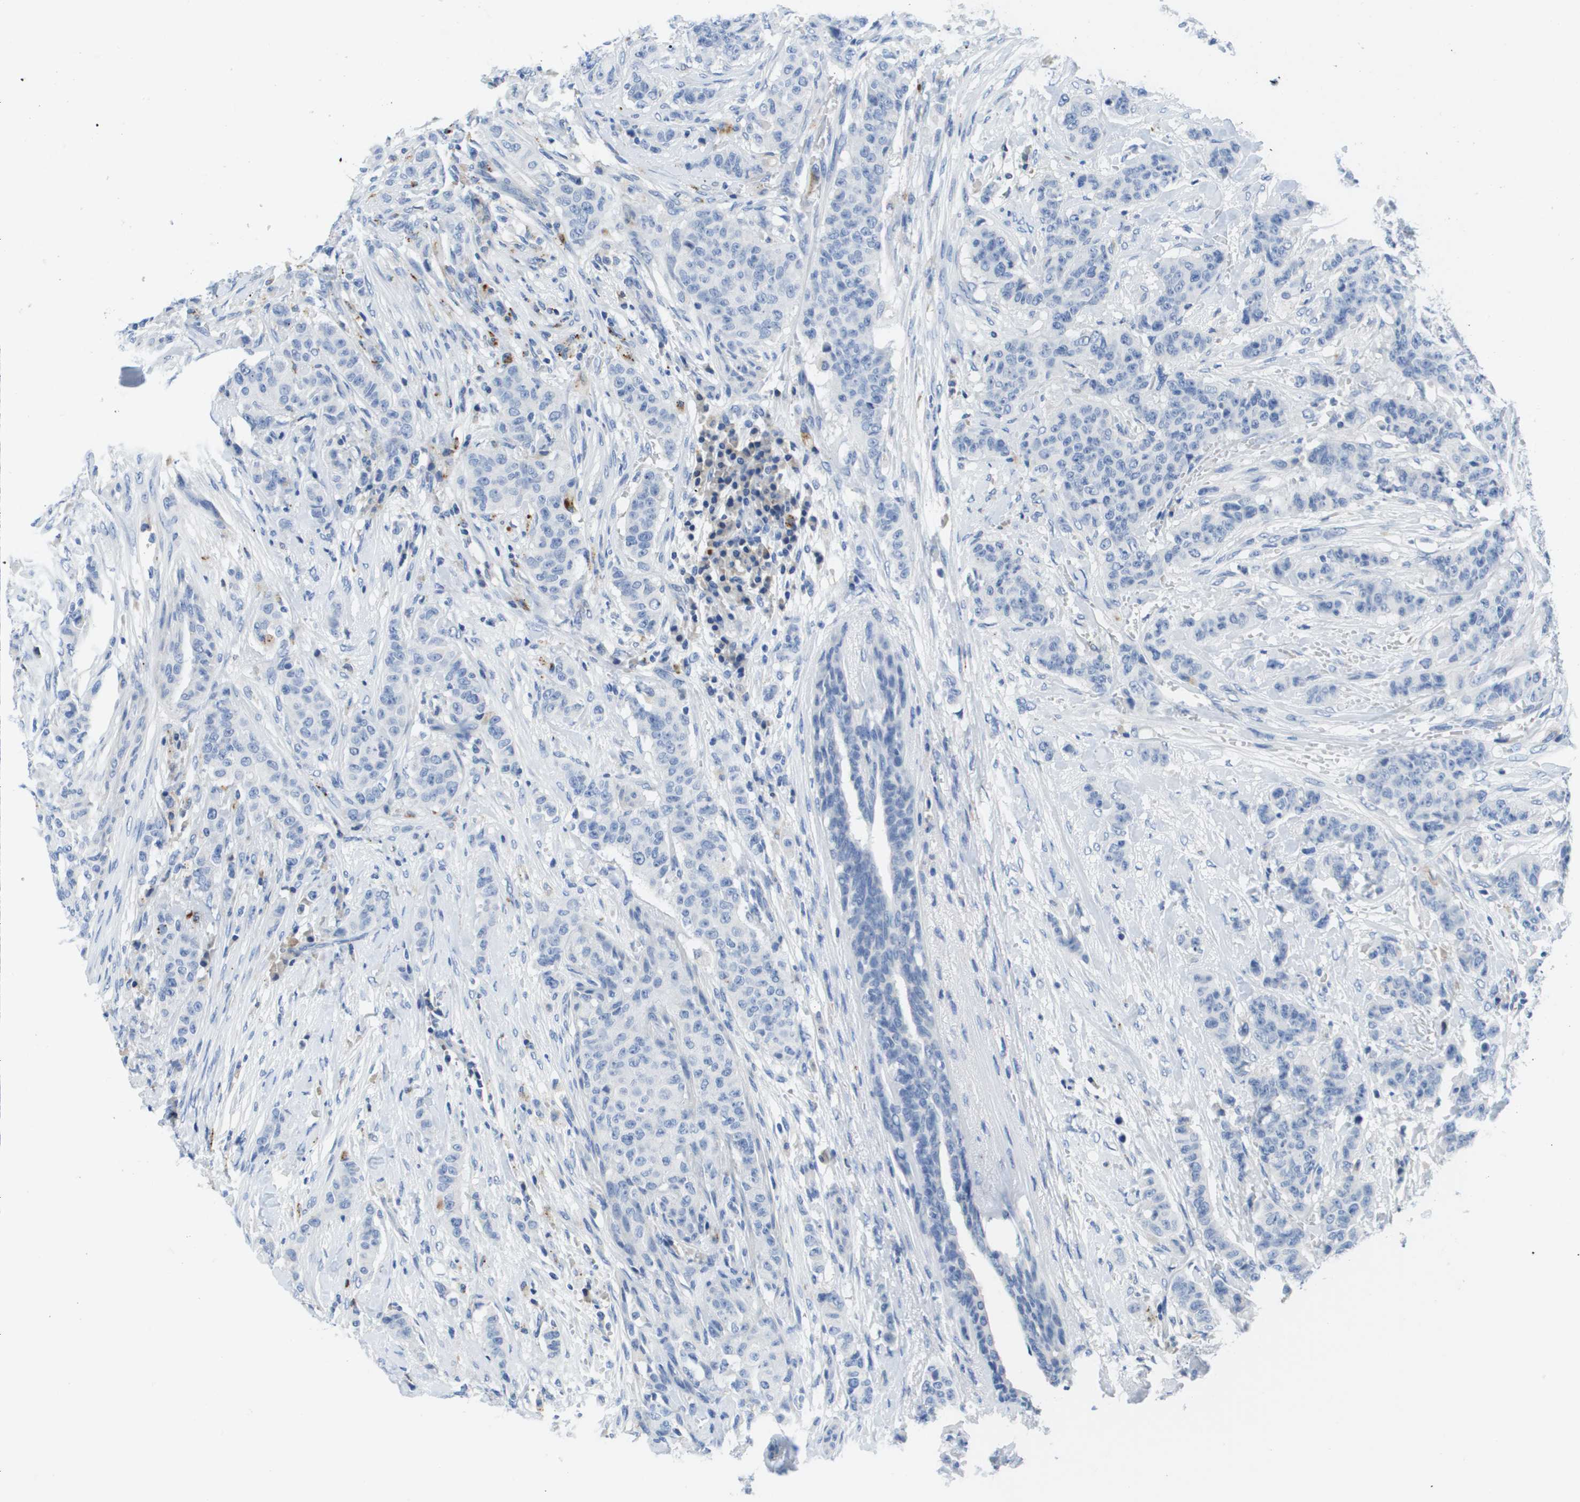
{"staining": {"intensity": "negative", "quantity": "none", "location": "none"}, "tissue": "breast cancer", "cell_type": "Tumor cells", "image_type": "cancer", "snomed": [{"axis": "morphology", "description": "Normal tissue, NOS"}, {"axis": "morphology", "description": "Duct carcinoma"}, {"axis": "topography", "description": "Breast"}], "caption": "Tumor cells show no significant protein staining in breast cancer. Brightfield microscopy of immunohistochemistry (IHC) stained with DAB (3,3'-diaminobenzidine) (brown) and hematoxylin (blue), captured at high magnification.", "gene": "MS4A1", "patient": {"sex": "female", "age": 40}}